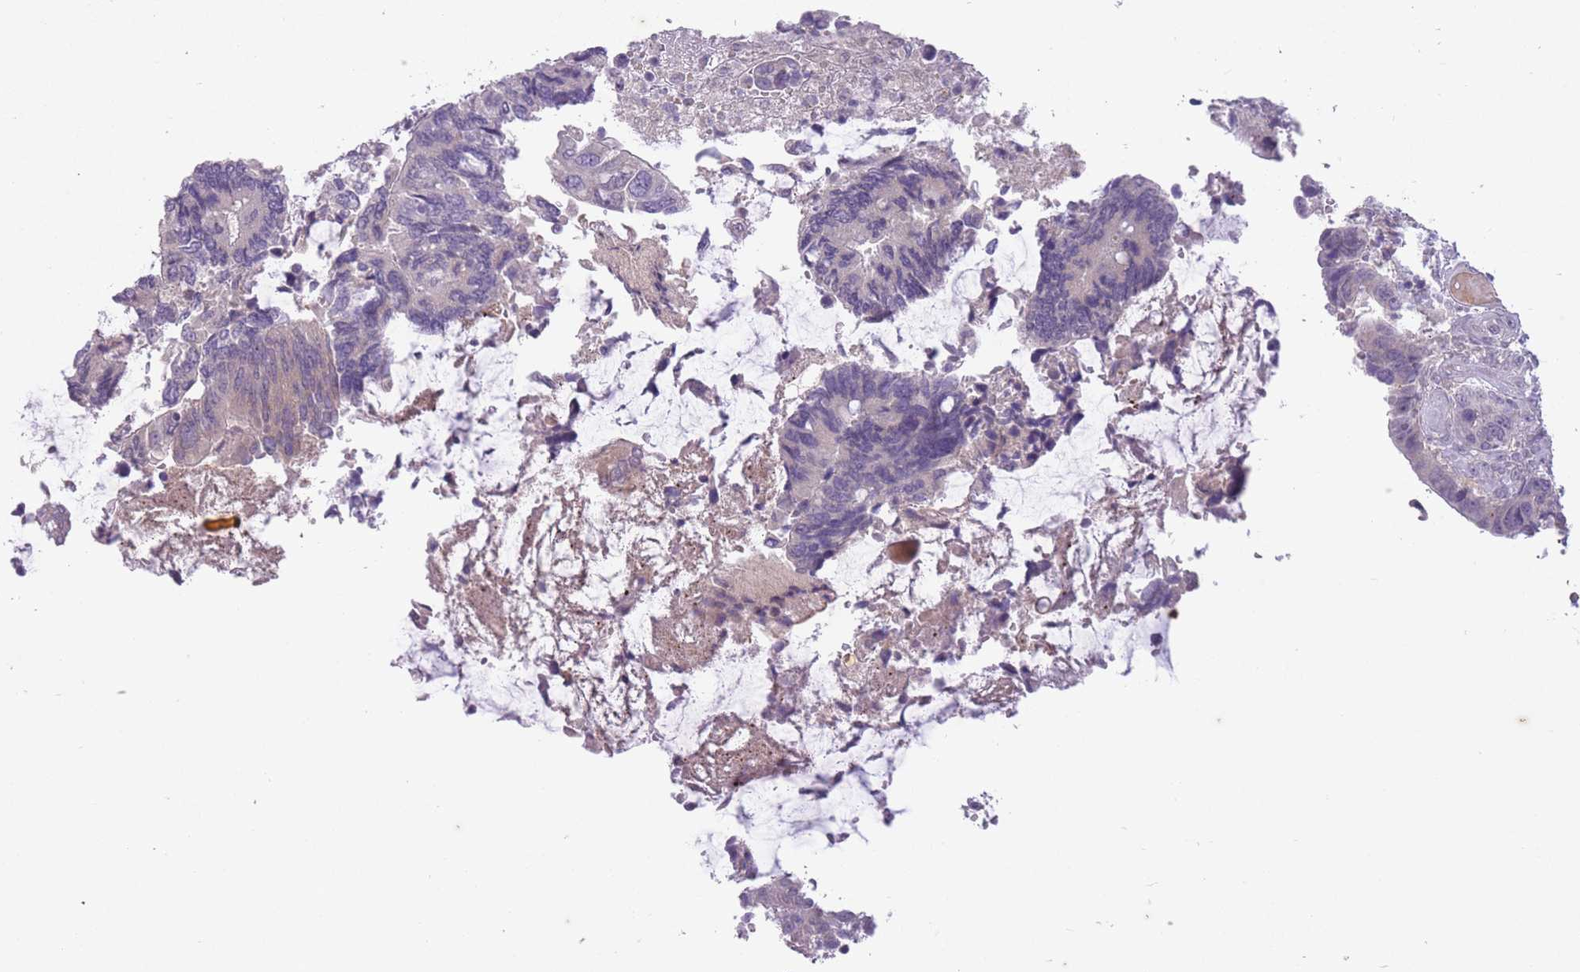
{"staining": {"intensity": "negative", "quantity": "none", "location": "none"}, "tissue": "colorectal cancer", "cell_type": "Tumor cells", "image_type": "cancer", "snomed": [{"axis": "morphology", "description": "Adenocarcinoma, NOS"}, {"axis": "topography", "description": "Colon"}], "caption": "This is a photomicrograph of IHC staining of colorectal adenocarcinoma, which shows no expression in tumor cells.", "gene": "ARPIN", "patient": {"sex": "male", "age": 87}}